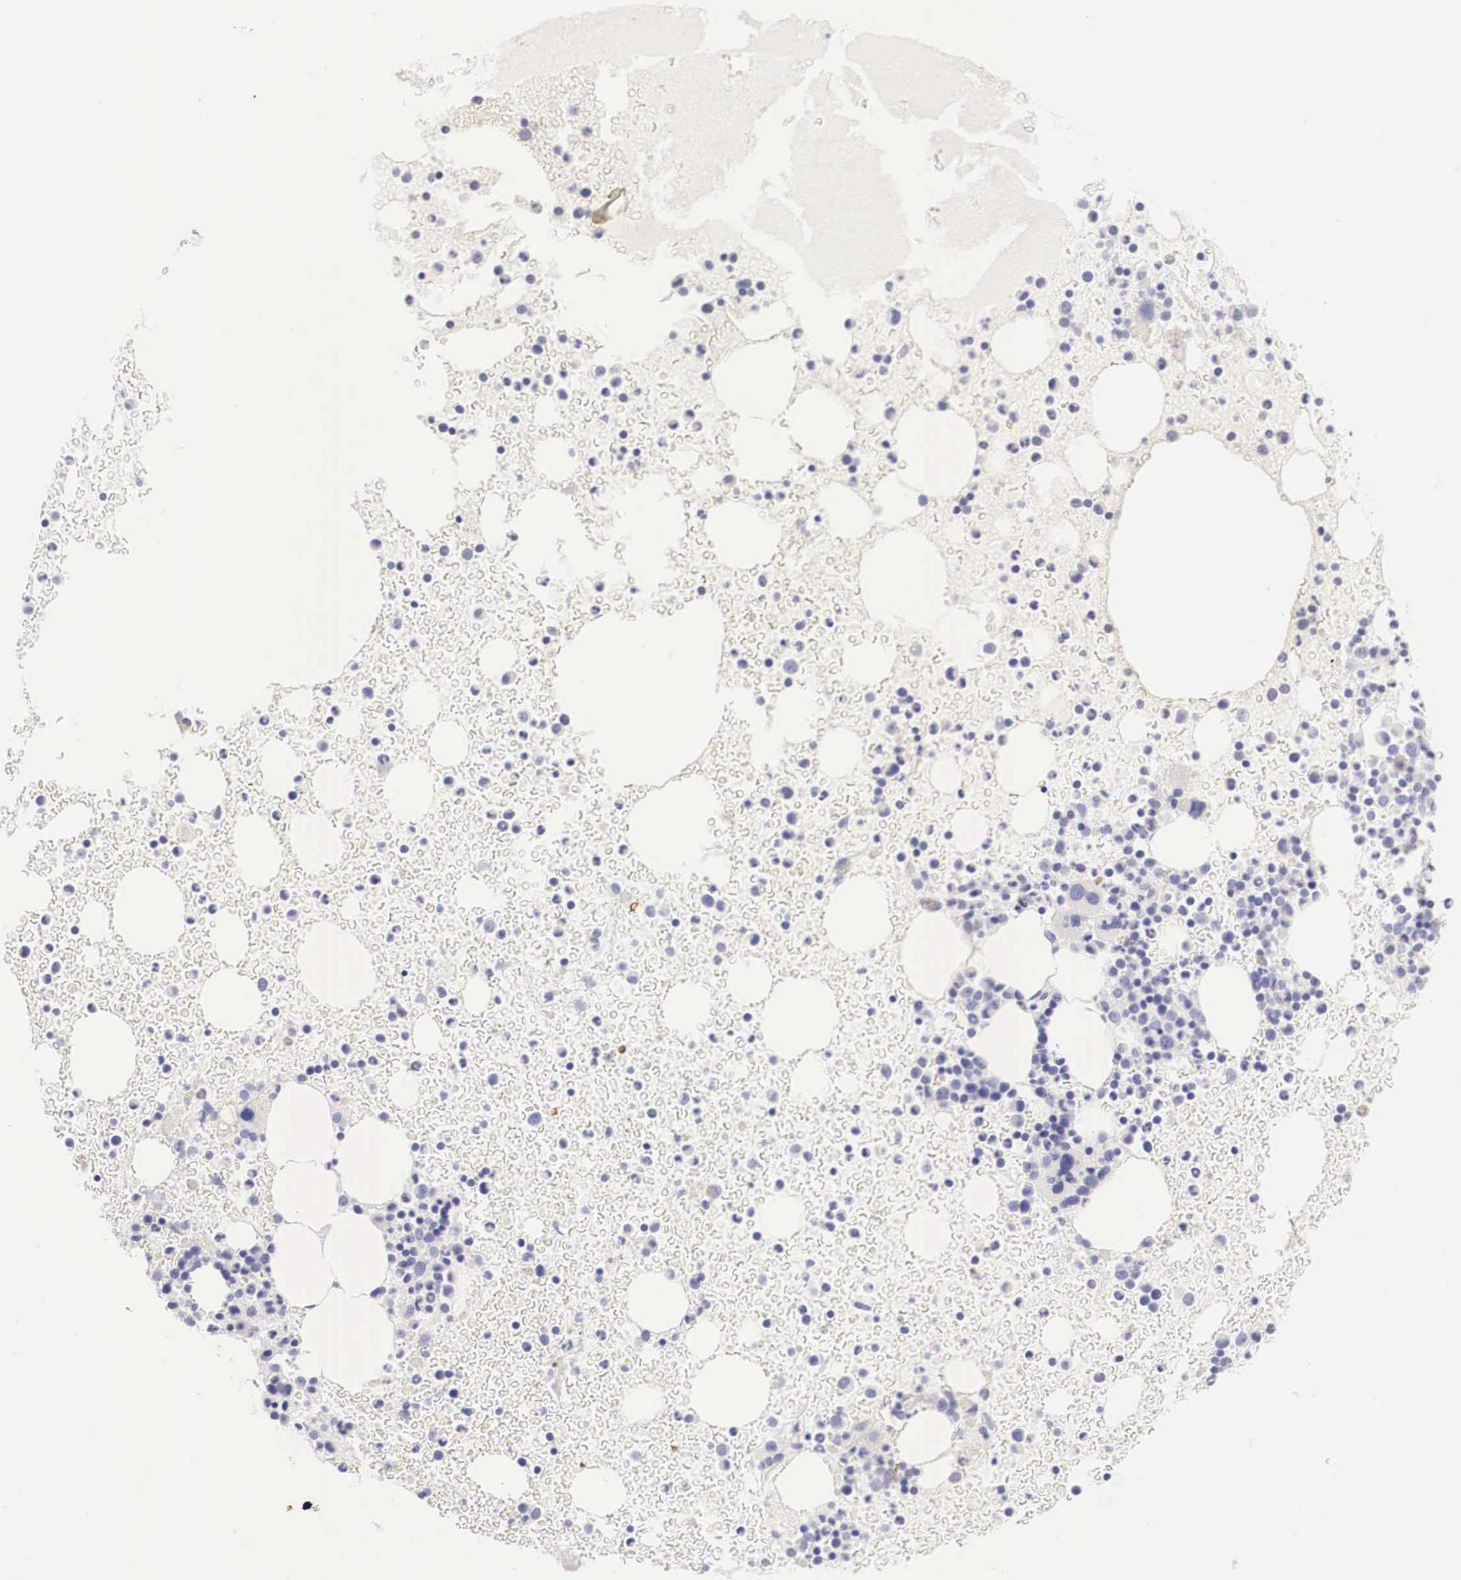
{"staining": {"intensity": "negative", "quantity": "none", "location": "none"}, "tissue": "bone marrow", "cell_type": "Hematopoietic cells", "image_type": "normal", "snomed": [{"axis": "morphology", "description": "Normal tissue, NOS"}, {"axis": "topography", "description": "Bone marrow"}], "caption": "Immunohistochemical staining of benign bone marrow reveals no significant expression in hematopoietic cells. (DAB (3,3'-diaminobenzidine) immunohistochemistry with hematoxylin counter stain).", "gene": "TYR", "patient": {"sex": "female", "age": 74}}